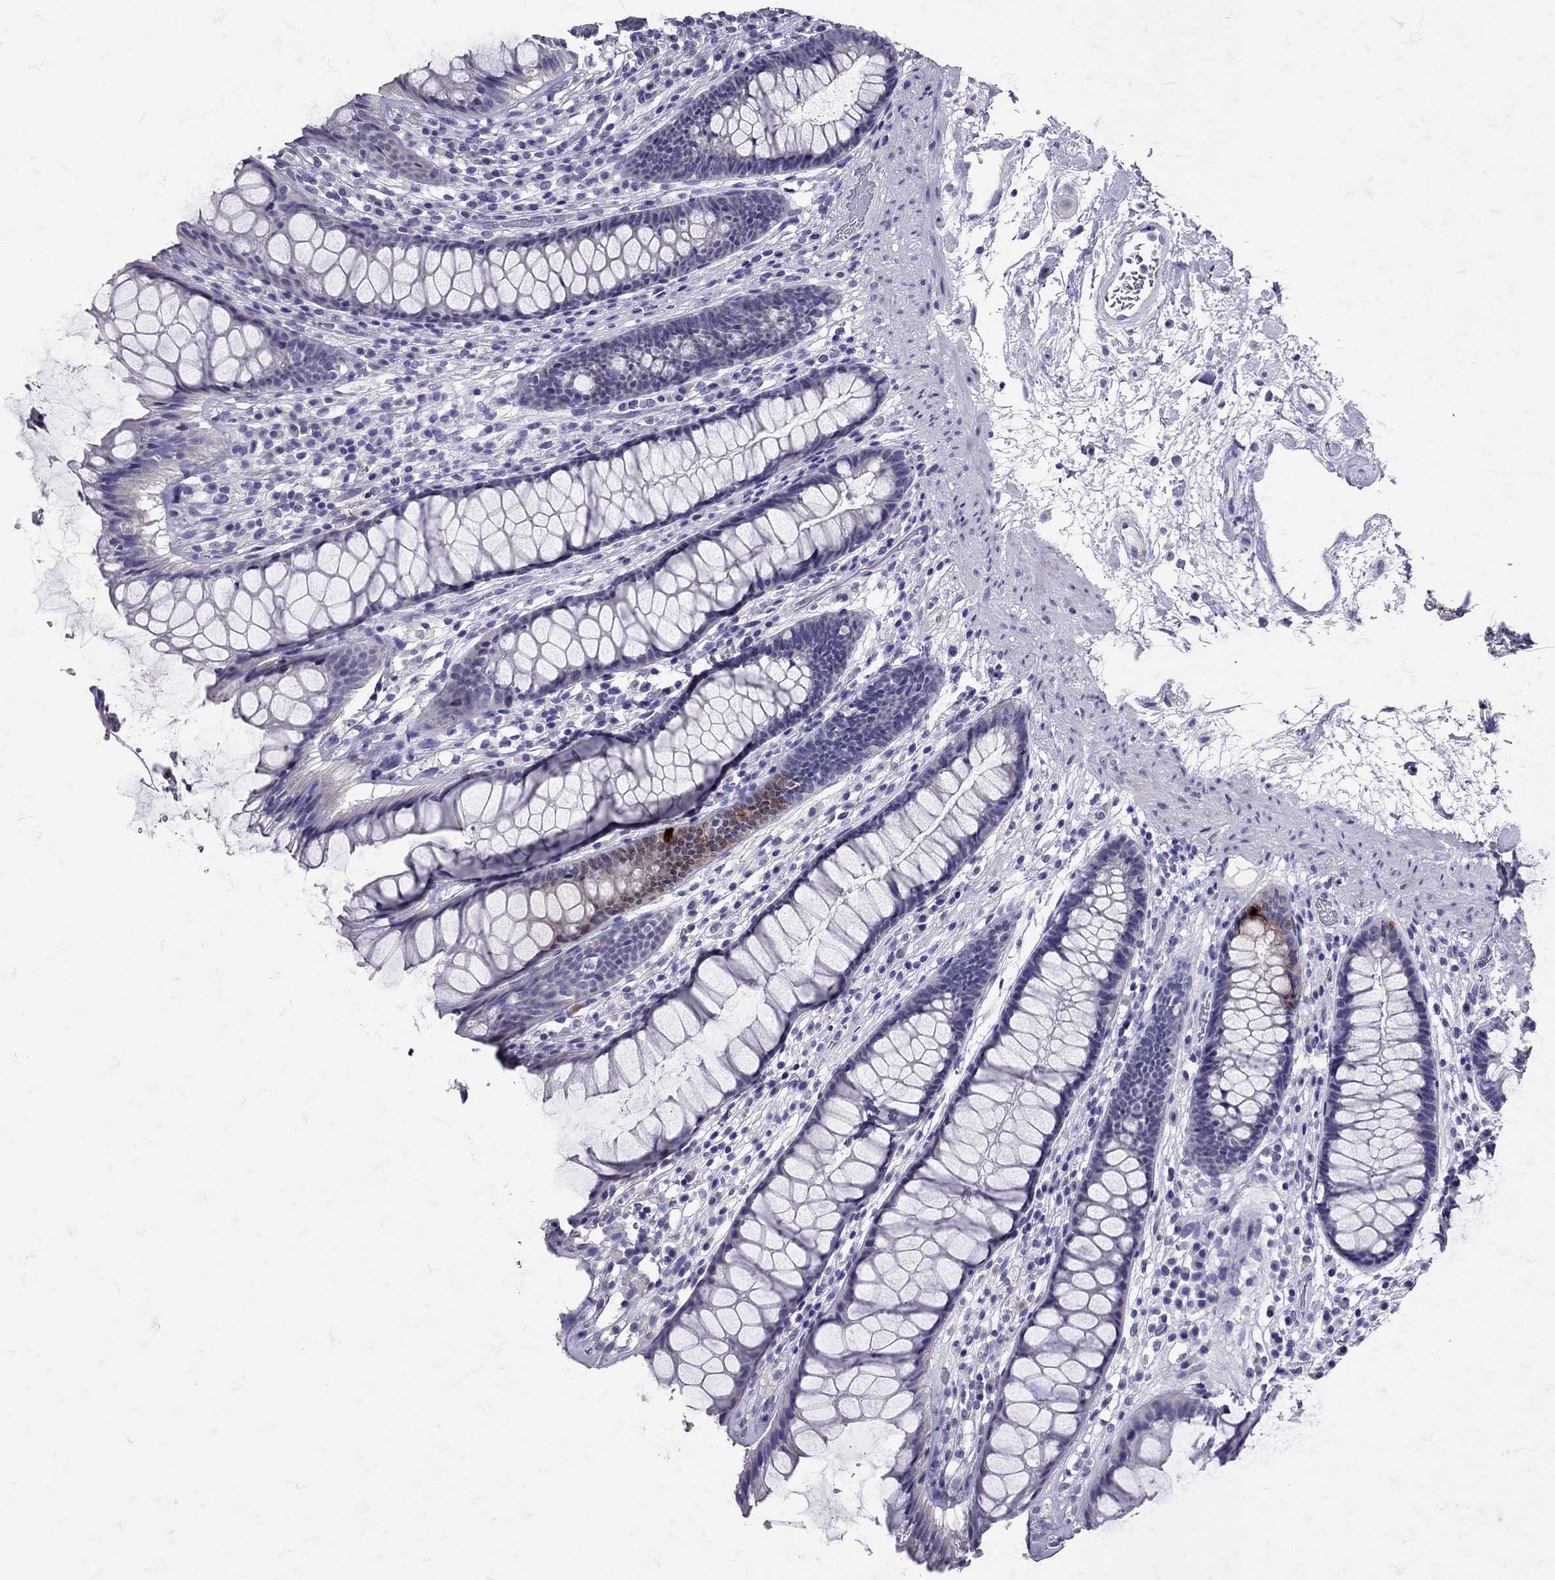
{"staining": {"intensity": "strong", "quantity": "<25%", "location": "cytoplasmic/membranous"}, "tissue": "rectum", "cell_type": "Glandular cells", "image_type": "normal", "snomed": [{"axis": "morphology", "description": "Normal tissue, NOS"}, {"axis": "topography", "description": "Rectum"}], "caption": "A brown stain shows strong cytoplasmic/membranous positivity of a protein in glandular cells of normal rectum. The staining was performed using DAB, with brown indicating positive protein expression. Nuclei are stained blue with hematoxylin.", "gene": "SST", "patient": {"sex": "male", "age": 72}}